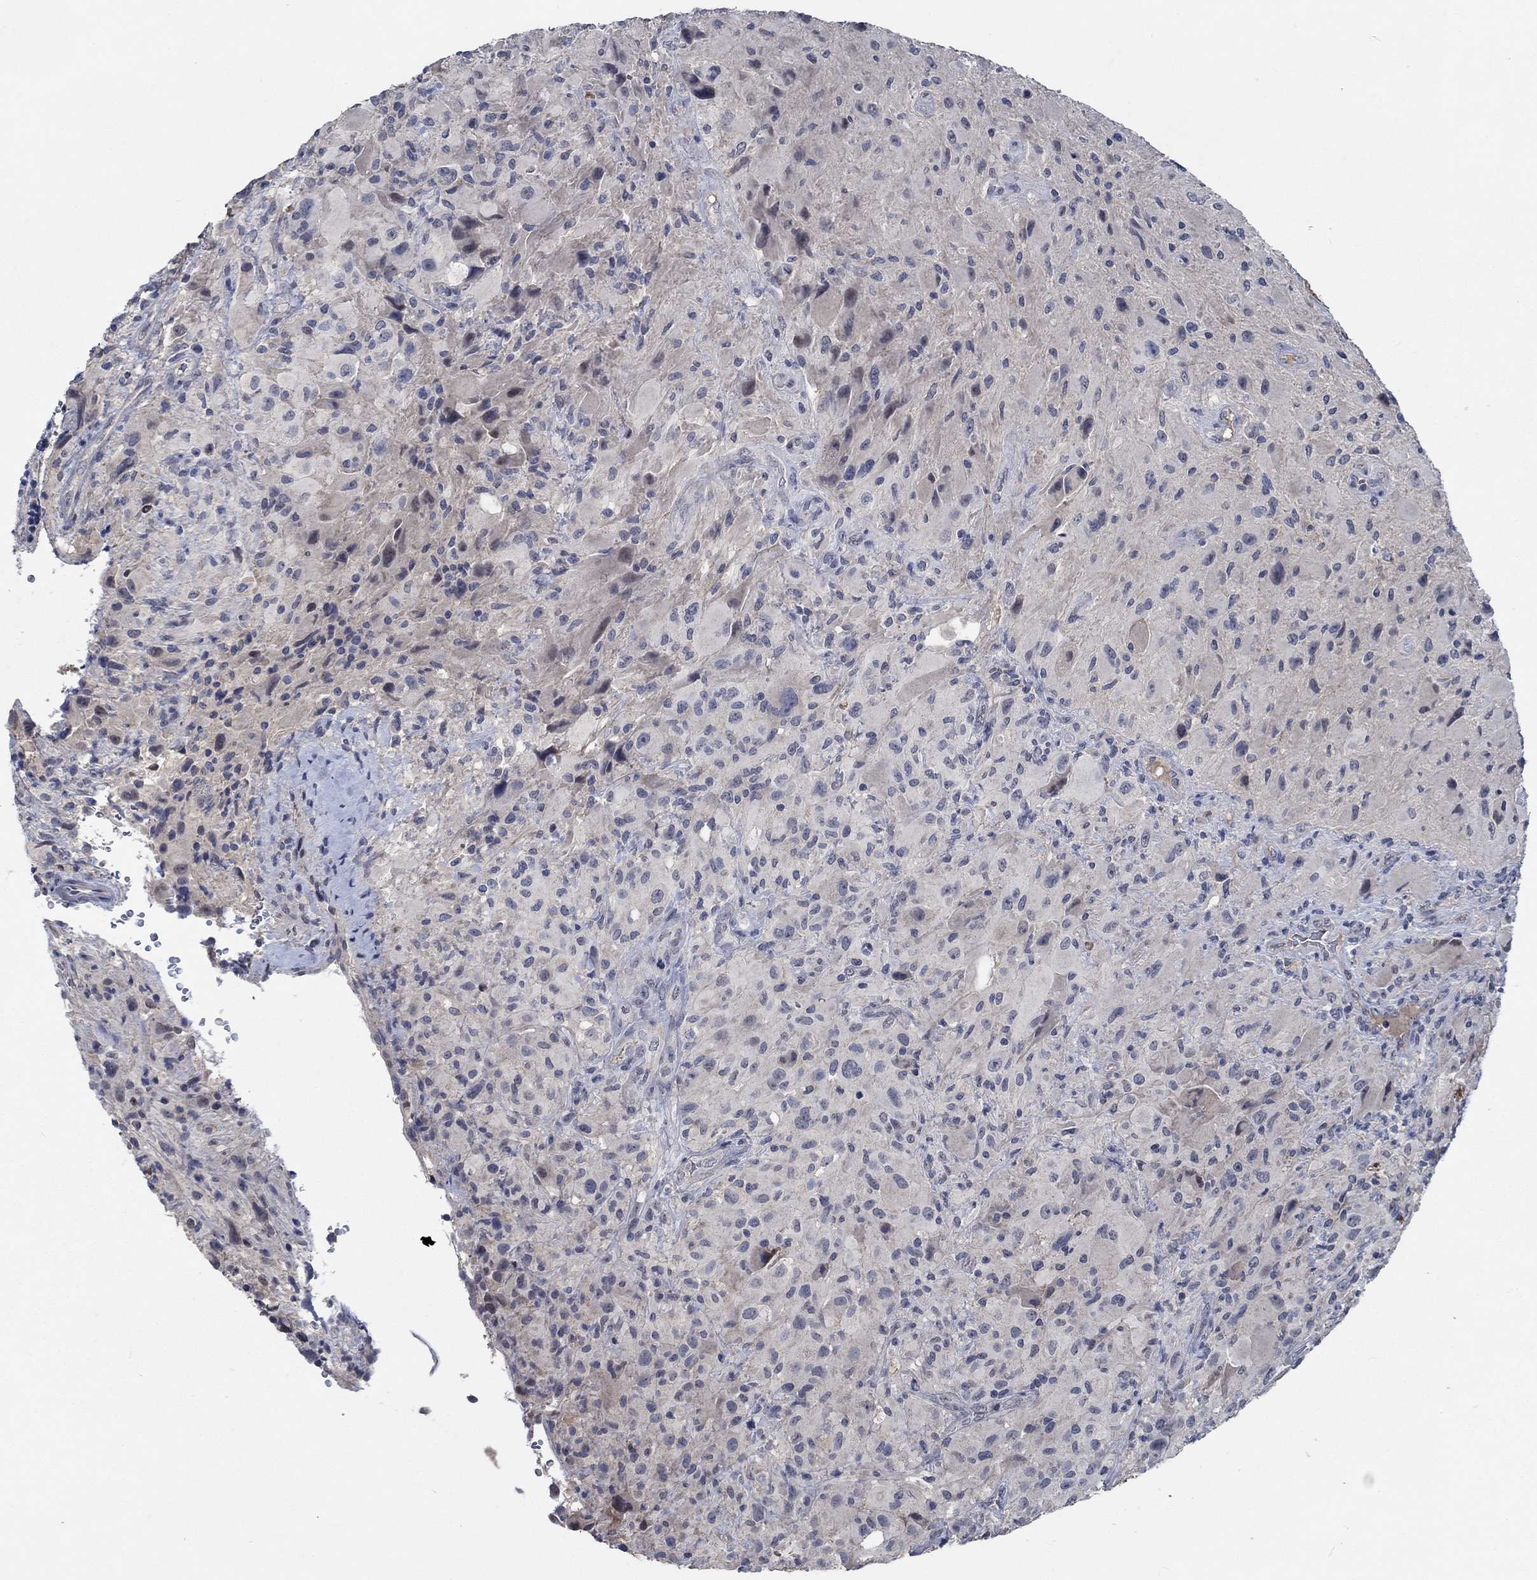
{"staining": {"intensity": "negative", "quantity": "none", "location": "none"}, "tissue": "glioma", "cell_type": "Tumor cells", "image_type": "cancer", "snomed": [{"axis": "morphology", "description": "Glioma, malignant, High grade"}, {"axis": "topography", "description": "Cerebral cortex"}], "caption": "Histopathology image shows no protein positivity in tumor cells of malignant high-grade glioma tissue.", "gene": "OBSCN", "patient": {"sex": "male", "age": 35}}